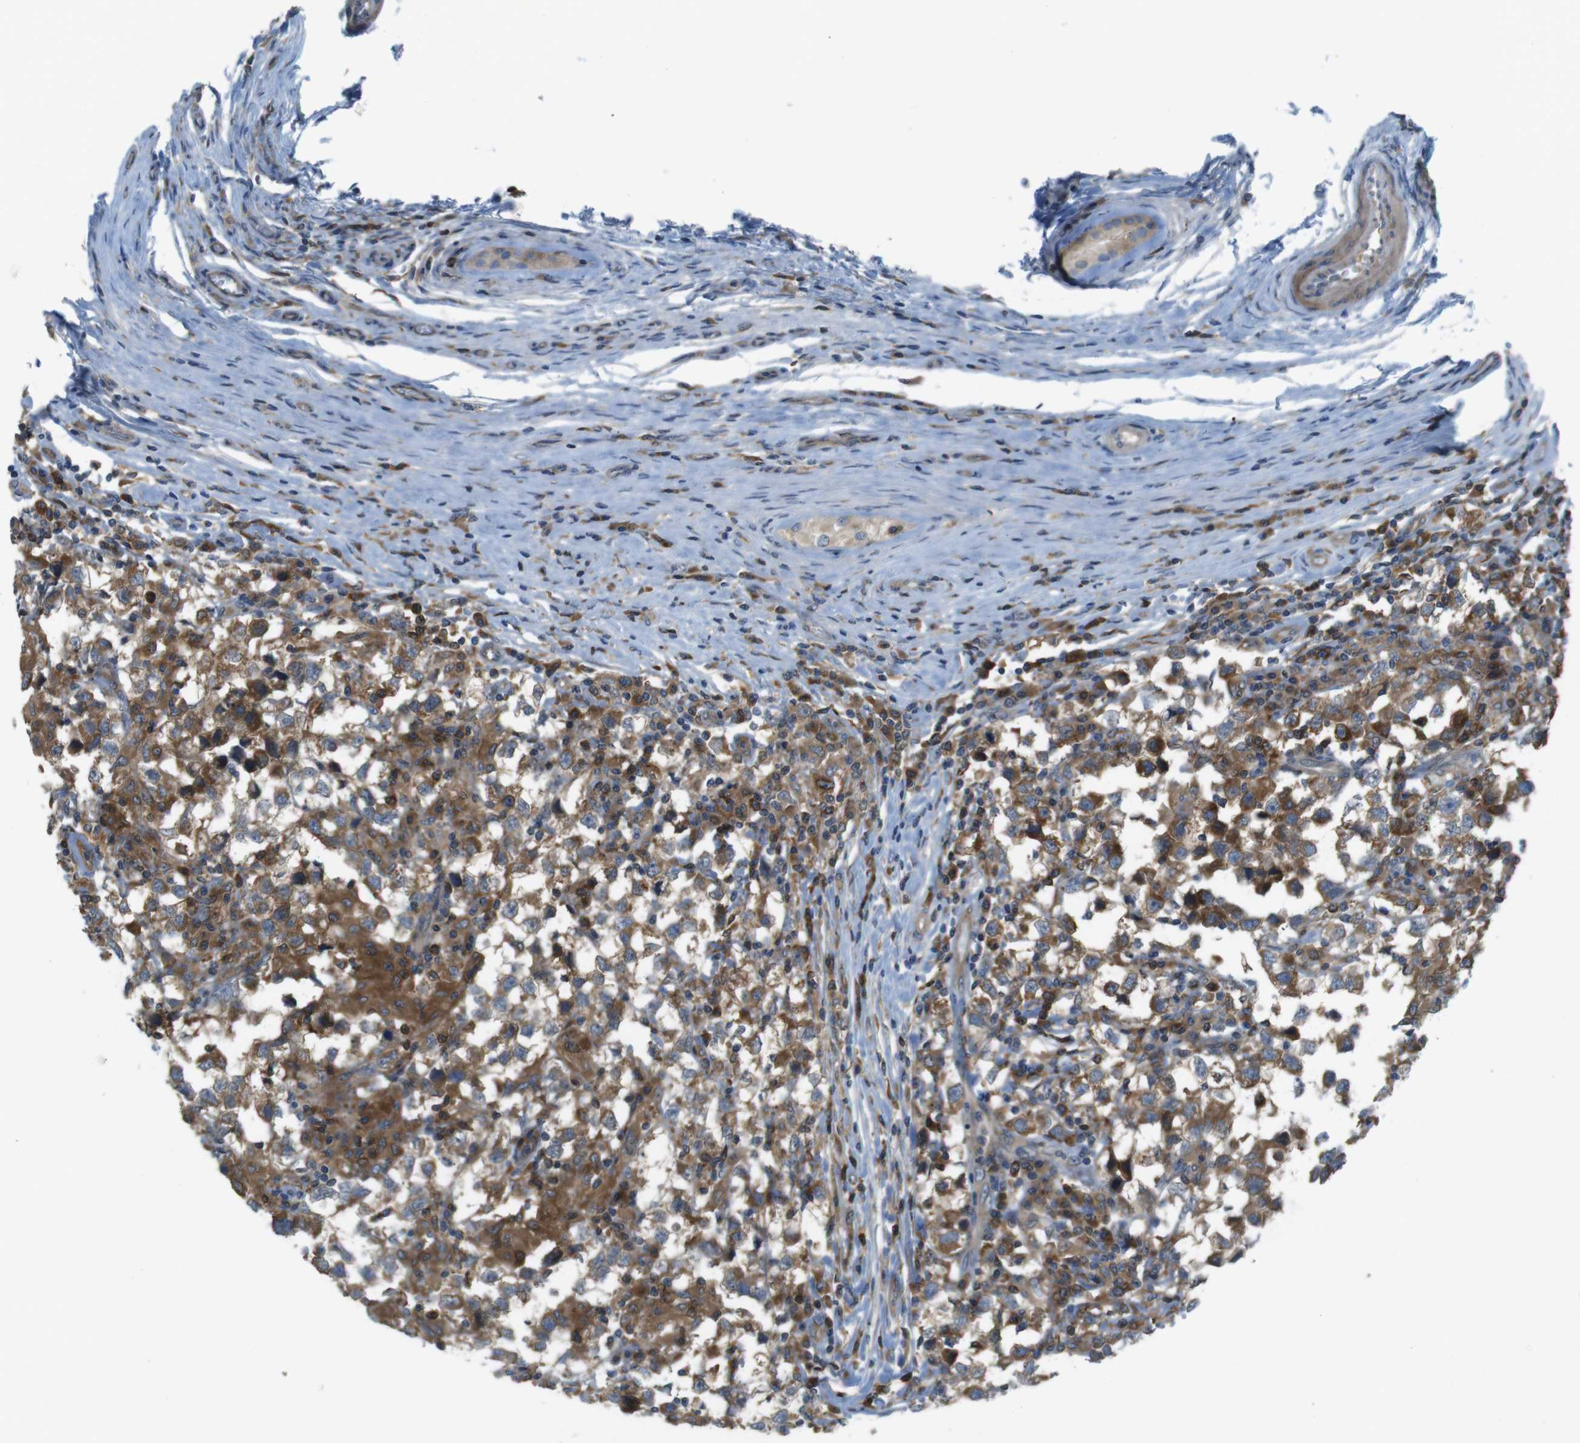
{"staining": {"intensity": "moderate", "quantity": ">75%", "location": "cytoplasmic/membranous"}, "tissue": "testis cancer", "cell_type": "Tumor cells", "image_type": "cancer", "snomed": [{"axis": "morphology", "description": "Carcinoma, Embryonal, NOS"}, {"axis": "topography", "description": "Testis"}], "caption": "DAB immunohistochemical staining of human embryonal carcinoma (testis) exhibits moderate cytoplasmic/membranous protein positivity in approximately >75% of tumor cells.", "gene": "MTHFD1", "patient": {"sex": "male", "age": 21}}